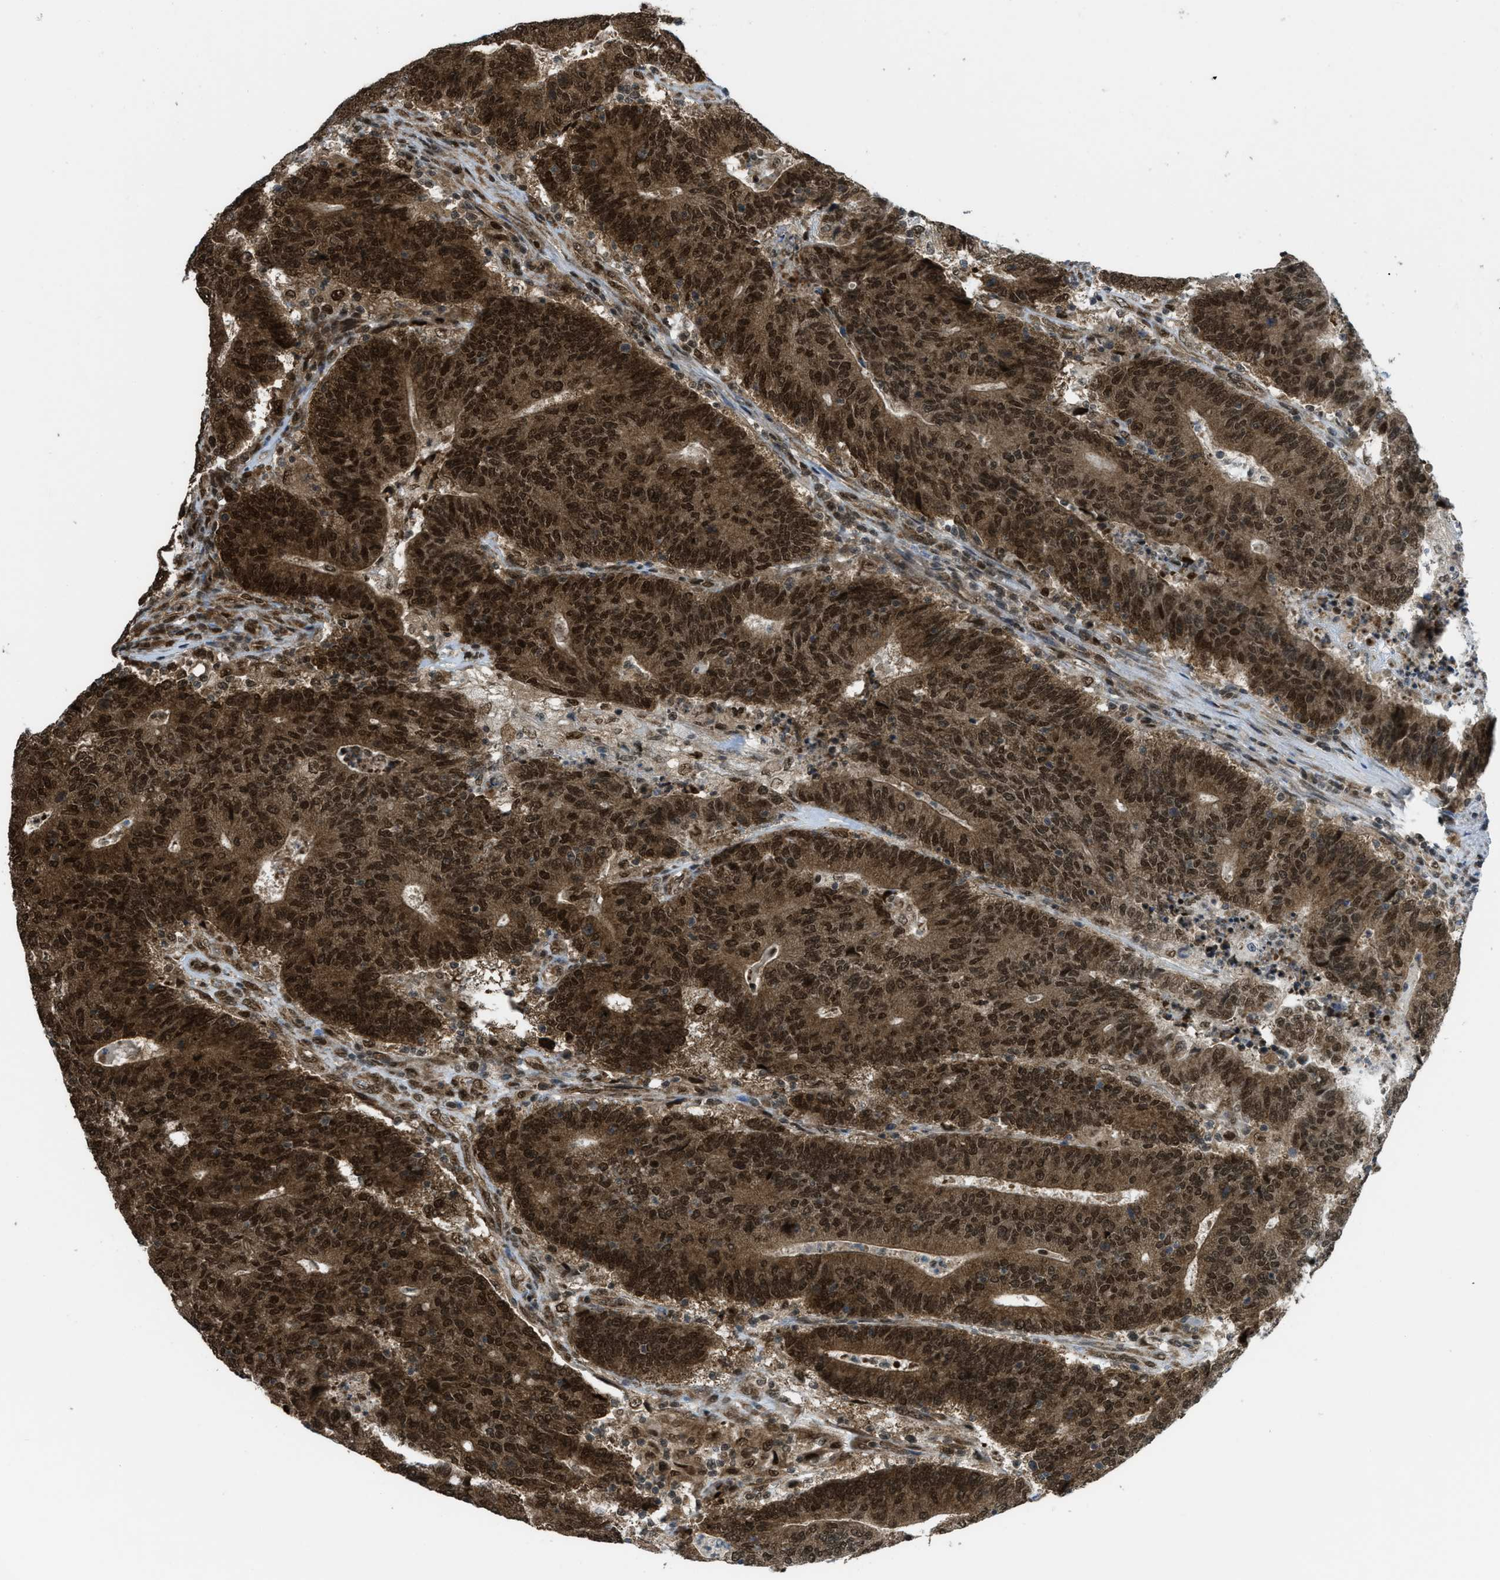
{"staining": {"intensity": "strong", "quantity": ">75%", "location": "cytoplasmic/membranous,nuclear"}, "tissue": "colorectal cancer", "cell_type": "Tumor cells", "image_type": "cancer", "snomed": [{"axis": "morphology", "description": "Normal tissue, NOS"}, {"axis": "morphology", "description": "Adenocarcinoma, NOS"}, {"axis": "topography", "description": "Colon"}], "caption": "Adenocarcinoma (colorectal) stained for a protein reveals strong cytoplasmic/membranous and nuclear positivity in tumor cells.", "gene": "TNPO1", "patient": {"sex": "female", "age": 78}}